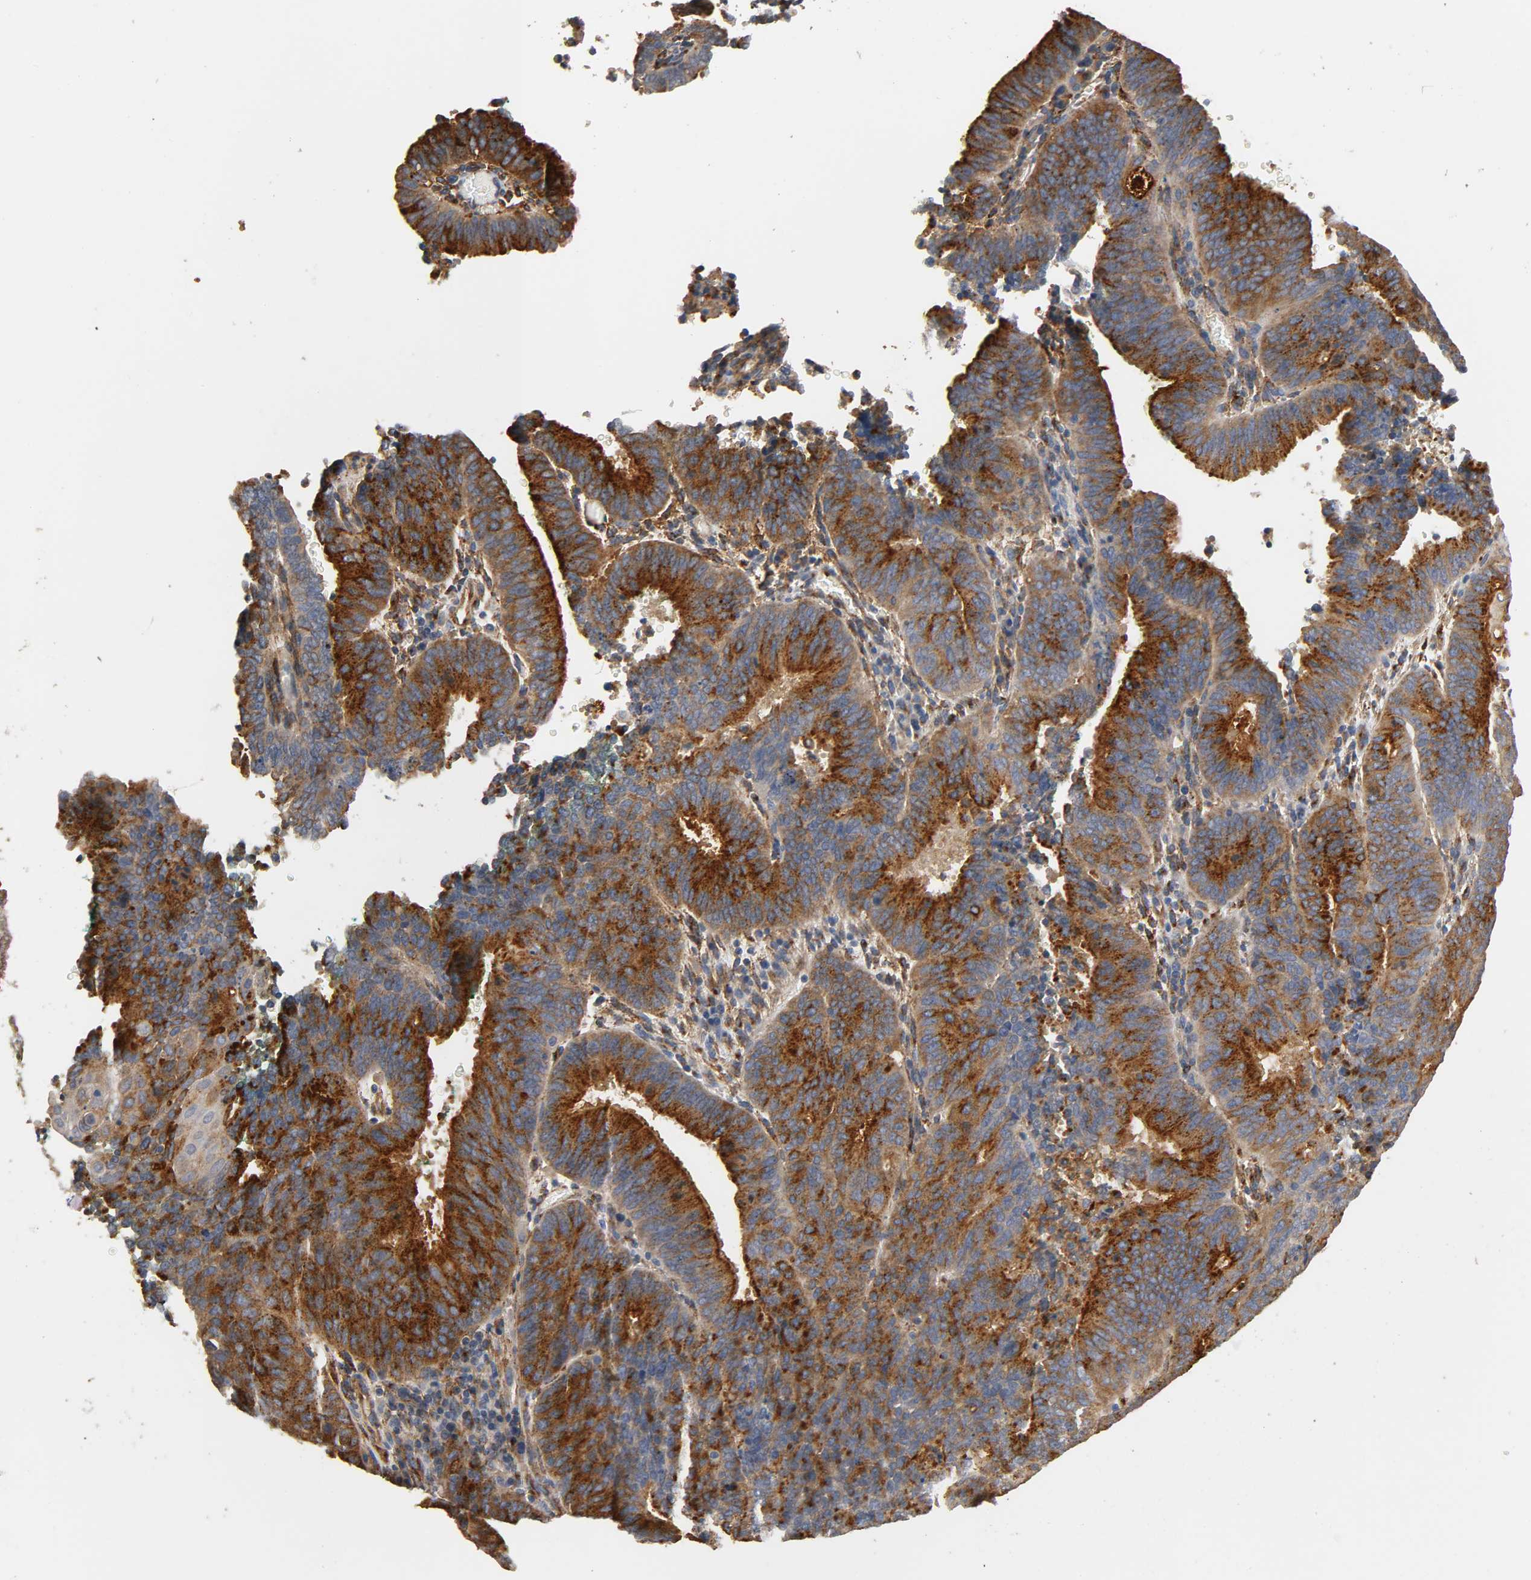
{"staining": {"intensity": "strong", "quantity": ">75%", "location": "cytoplasmic/membranous"}, "tissue": "cervical cancer", "cell_type": "Tumor cells", "image_type": "cancer", "snomed": [{"axis": "morphology", "description": "Adenocarcinoma, NOS"}, {"axis": "topography", "description": "Cervix"}], "caption": "Protein expression analysis of cervical cancer (adenocarcinoma) reveals strong cytoplasmic/membranous staining in approximately >75% of tumor cells.", "gene": "IFITM3", "patient": {"sex": "female", "age": 44}}